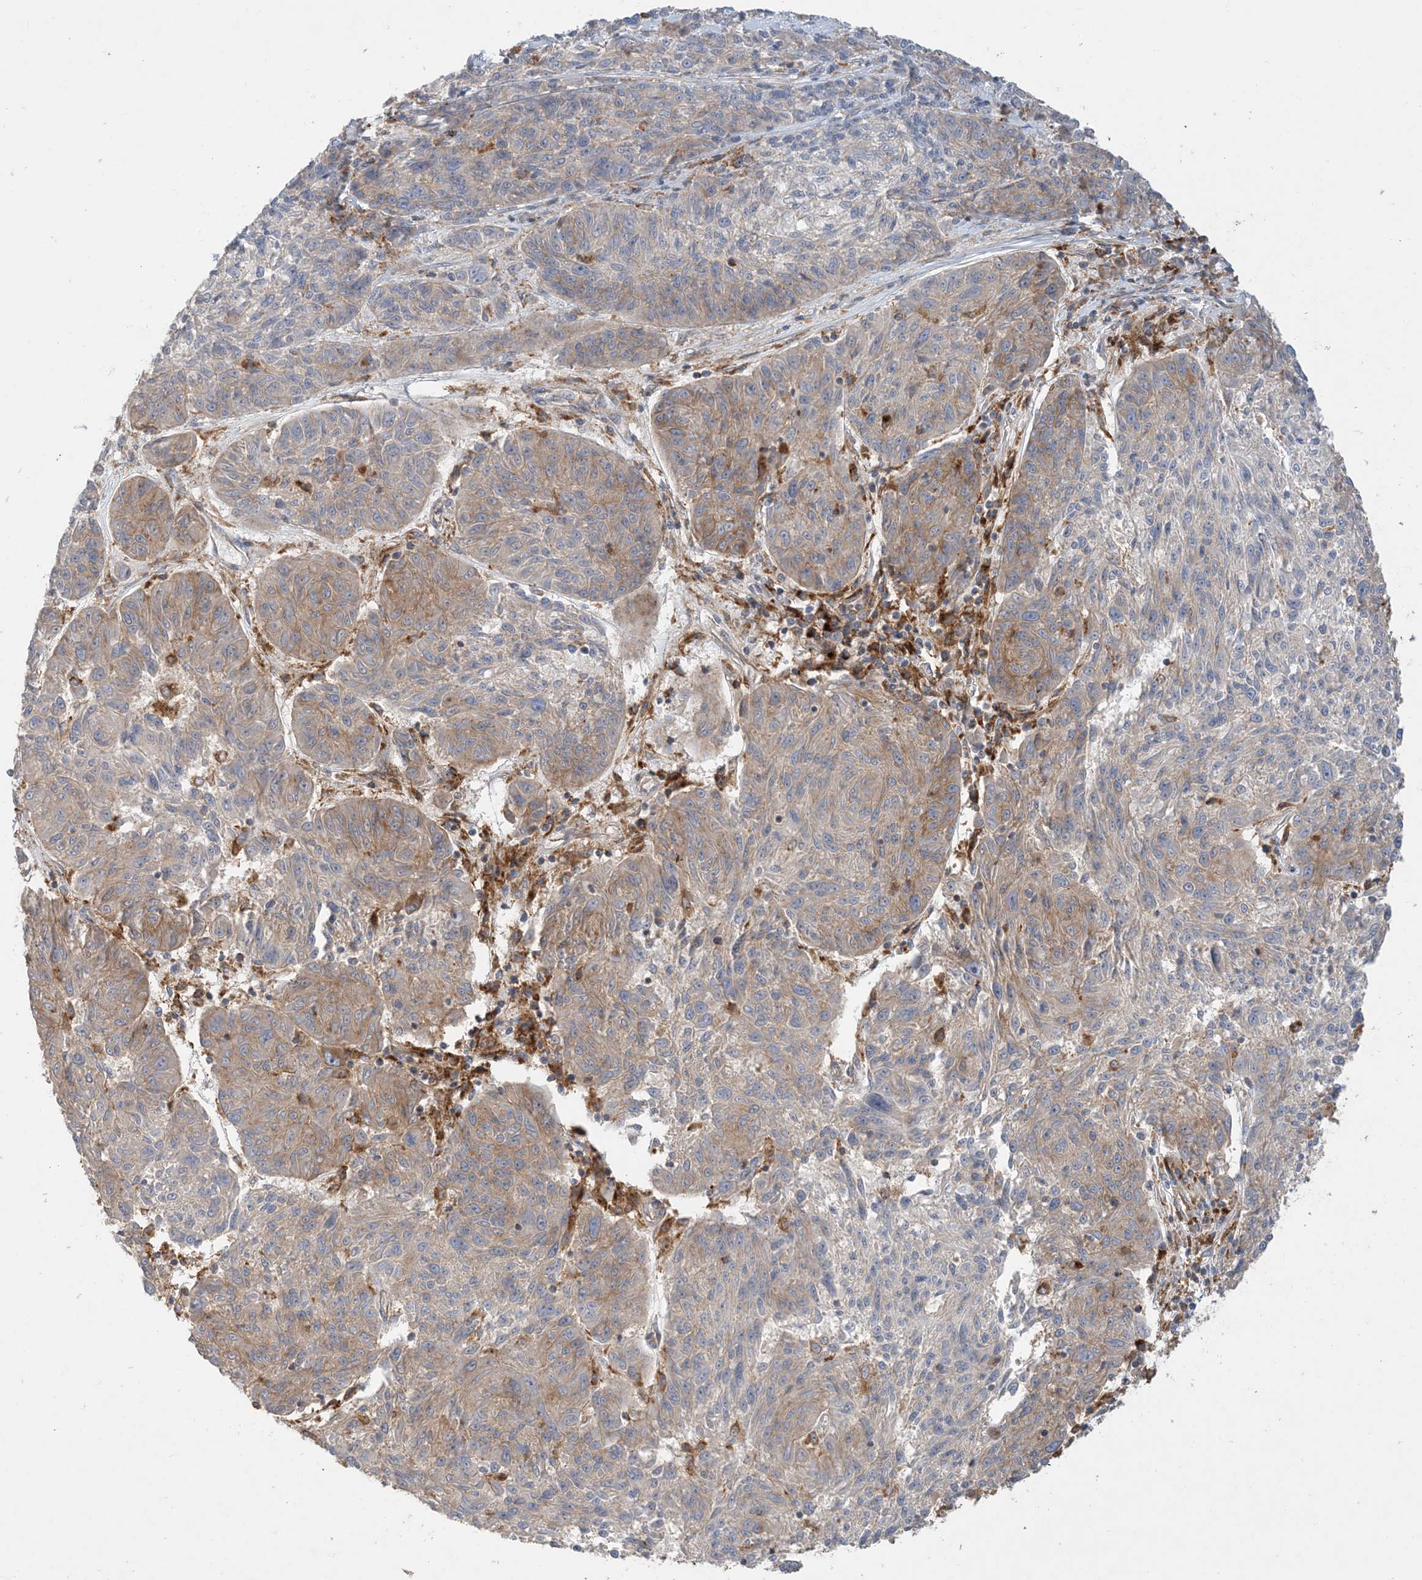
{"staining": {"intensity": "moderate", "quantity": "25%-75%", "location": "cytoplasmic/membranous"}, "tissue": "melanoma", "cell_type": "Tumor cells", "image_type": "cancer", "snomed": [{"axis": "morphology", "description": "Malignant melanoma, NOS"}, {"axis": "topography", "description": "Skin"}], "caption": "An immunohistochemistry (IHC) micrograph of neoplastic tissue is shown. Protein staining in brown highlights moderate cytoplasmic/membranous positivity in melanoma within tumor cells.", "gene": "SPPL2A", "patient": {"sex": "male", "age": 53}}